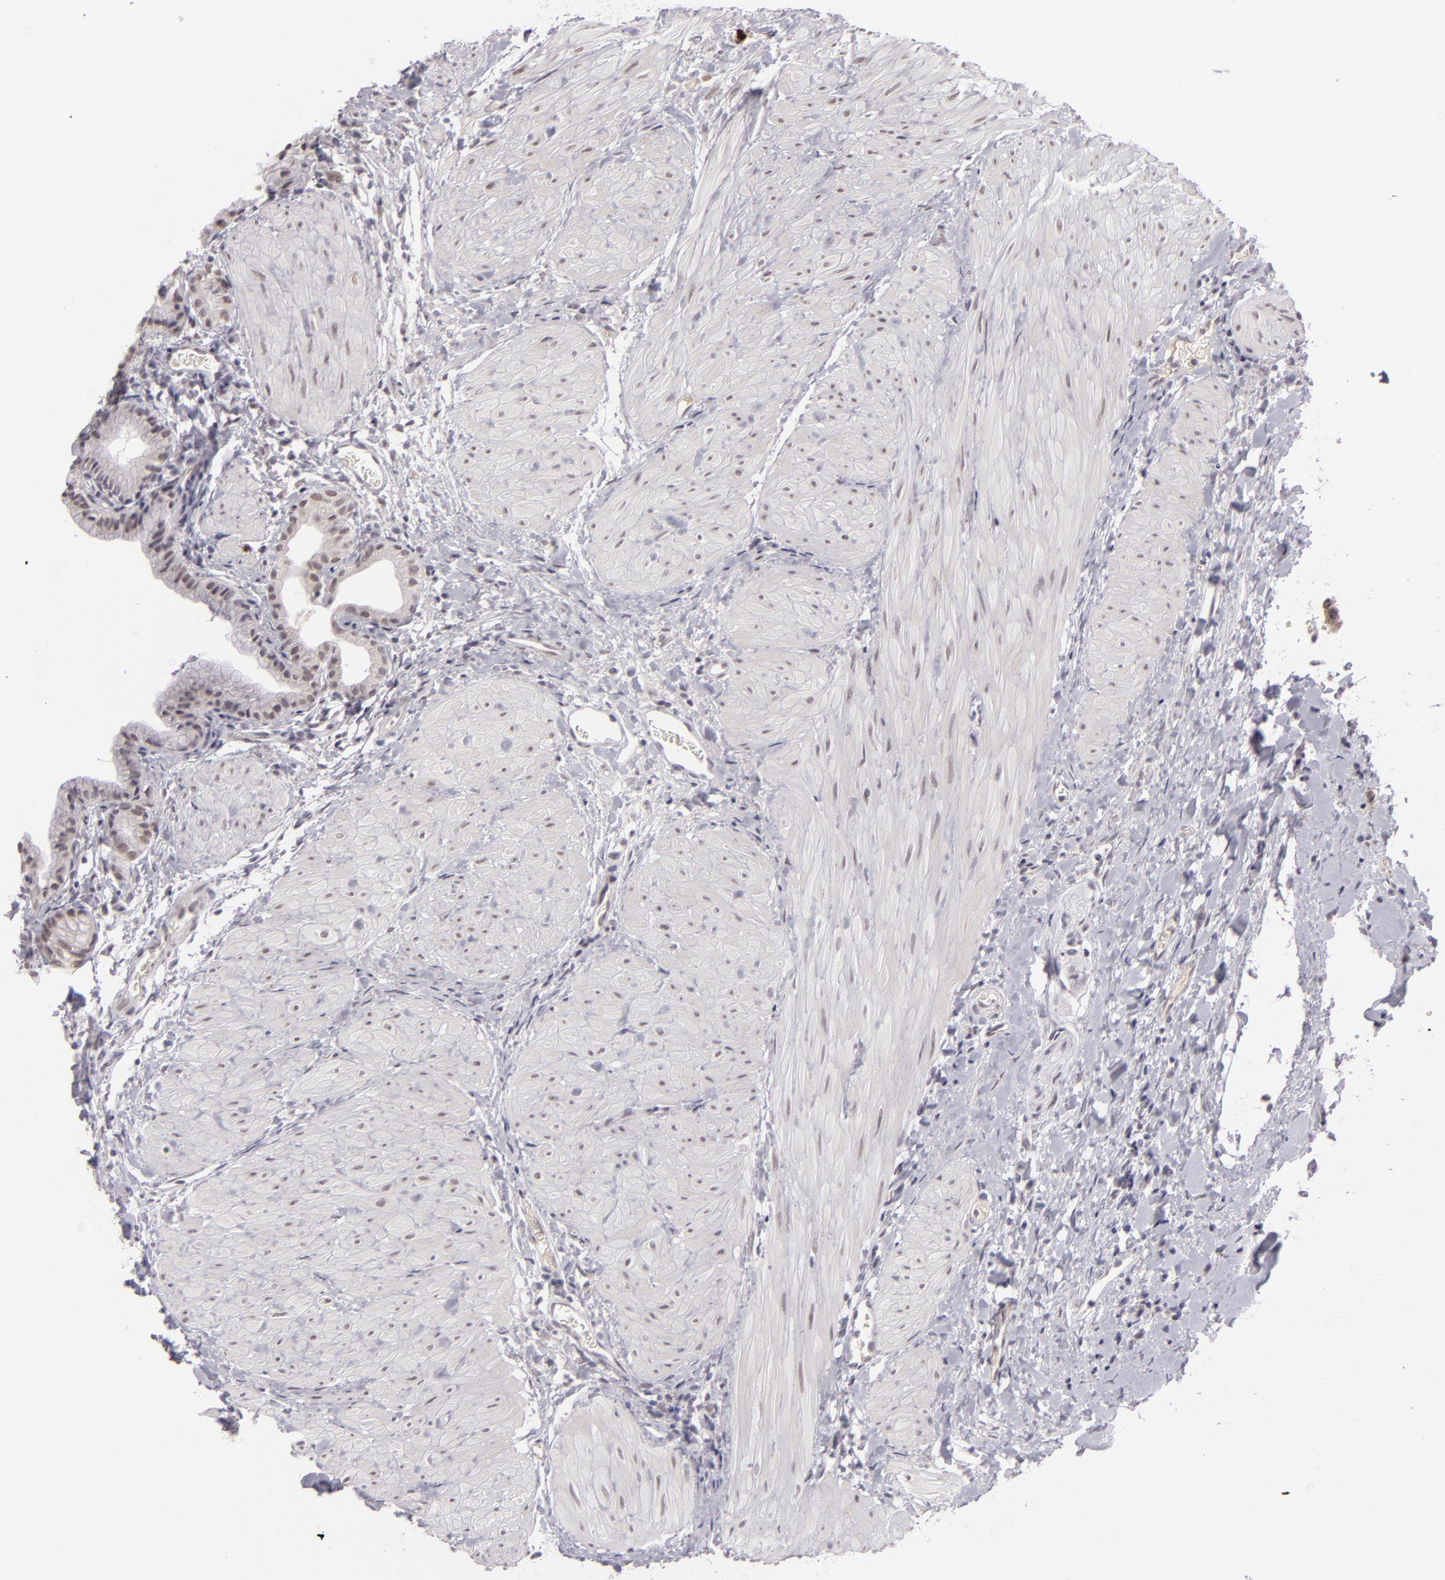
{"staining": {"intensity": "weak", "quantity": ">75%", "location": "cytoplasmic/membranous"}, "tissue": "gallbladder", "cell_type": "Glandular cells", "image_type": "normal", "snomed": [{"axis": "morphology", "description": "Normal tissue, NOS"}, {"axis": "morphology", "description": "Inflammation, NOS"}, {"axis": "topography", "description": "Gallbladder"}], "caption": "A photomicrograph showing weak cytoplasmic/membranous staining in approximately >75% of glandular cells in benign gallbladder, as visualized by brown immunohistochemical staining.", "gene": "ZNF205", "patient": {"sex": "male", "age": 66}}